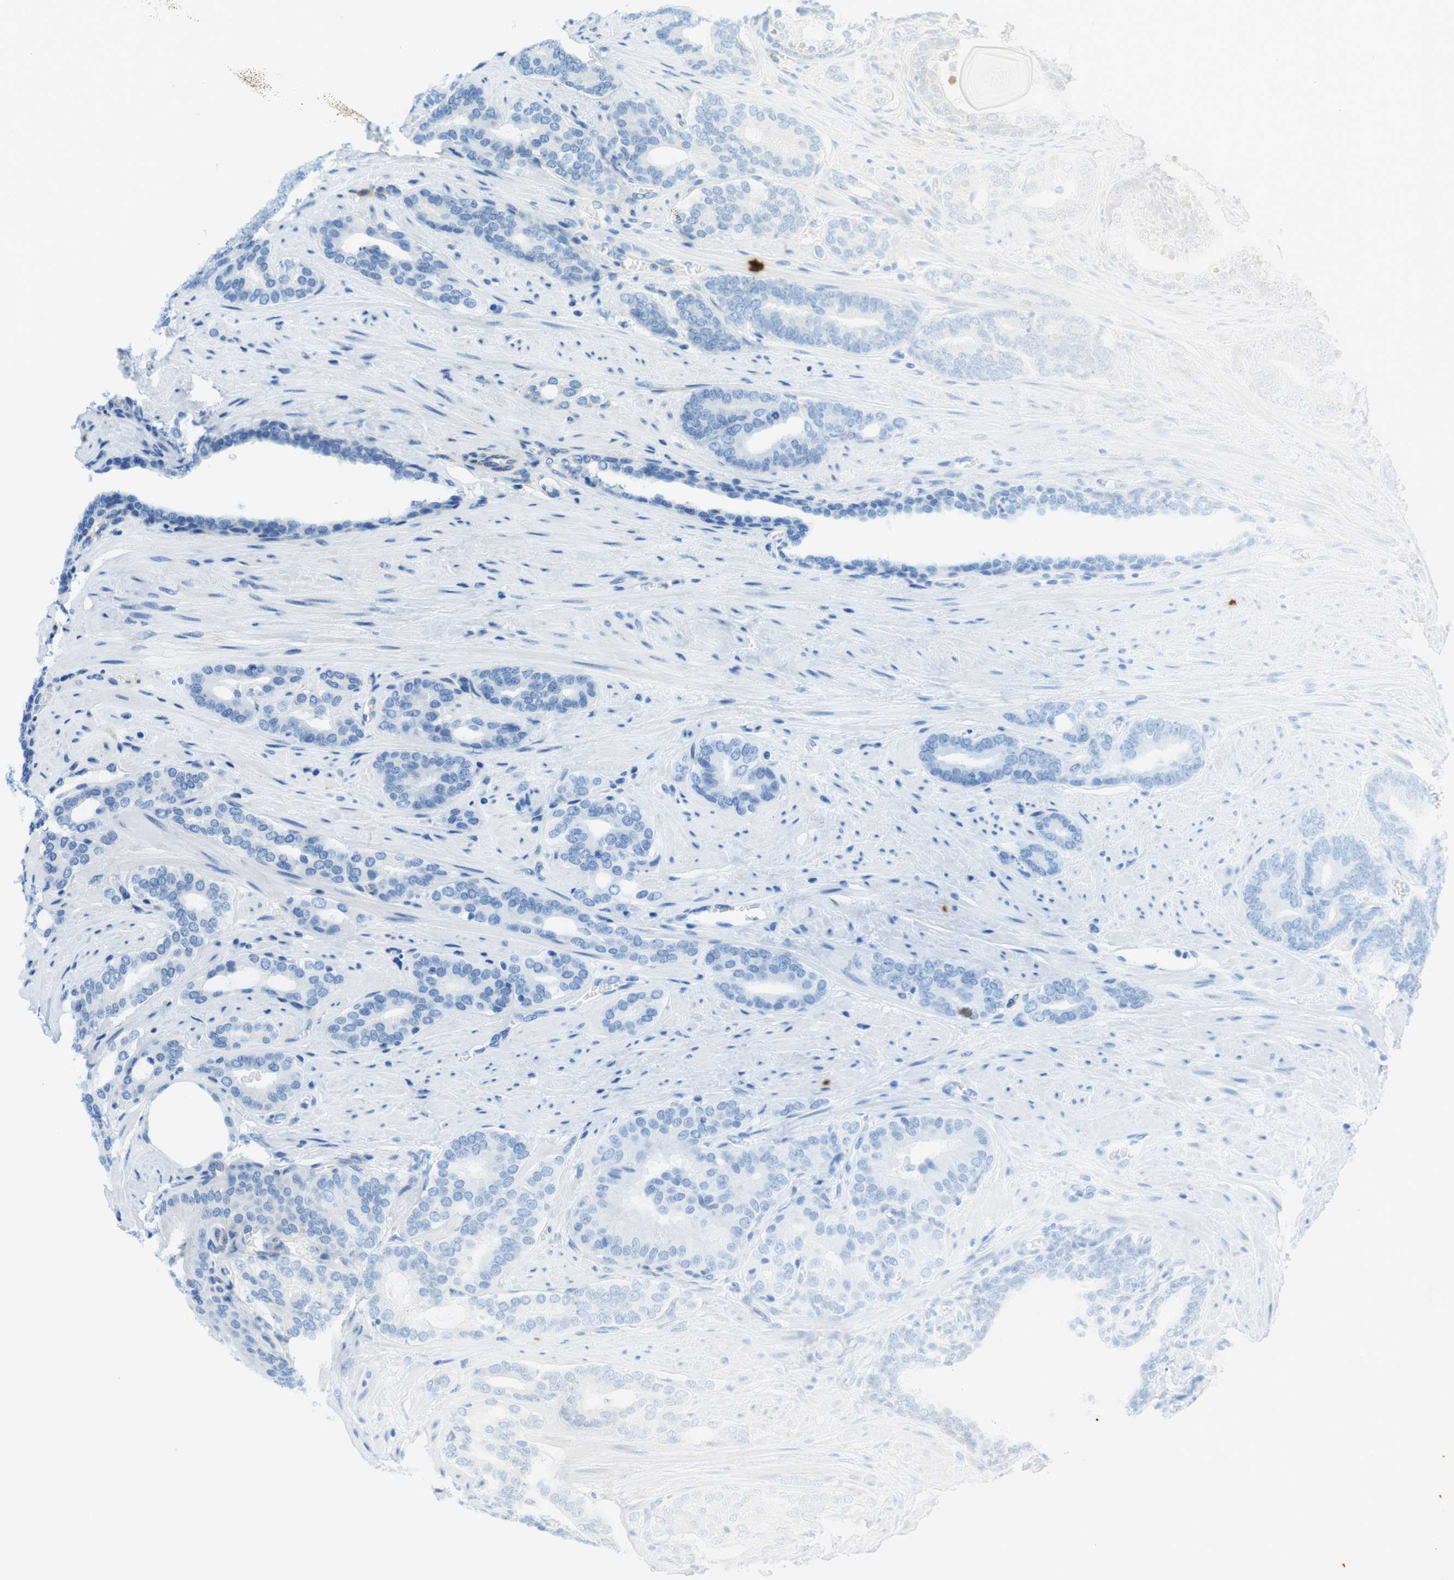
{"staining": {"intensity": "negative", "quantity": "none", "location": "none"}, "tissue": "prostate cancer", "cell_type": "Tumor cells", "image_type": "cancer", "snomed": [{"axis": "morphology", "description": "Adenocarcinoma, Low grade"}, {"axis": "topography", "description": "Prostate"}], "caption": "Prostate cancer (adenocarcinoma (low-grade)) stained for a protein using immunohistochemistry shows no expression tumor cells.", "gene": "EMP2", "patient": {"sex": "male", "age": 63}}